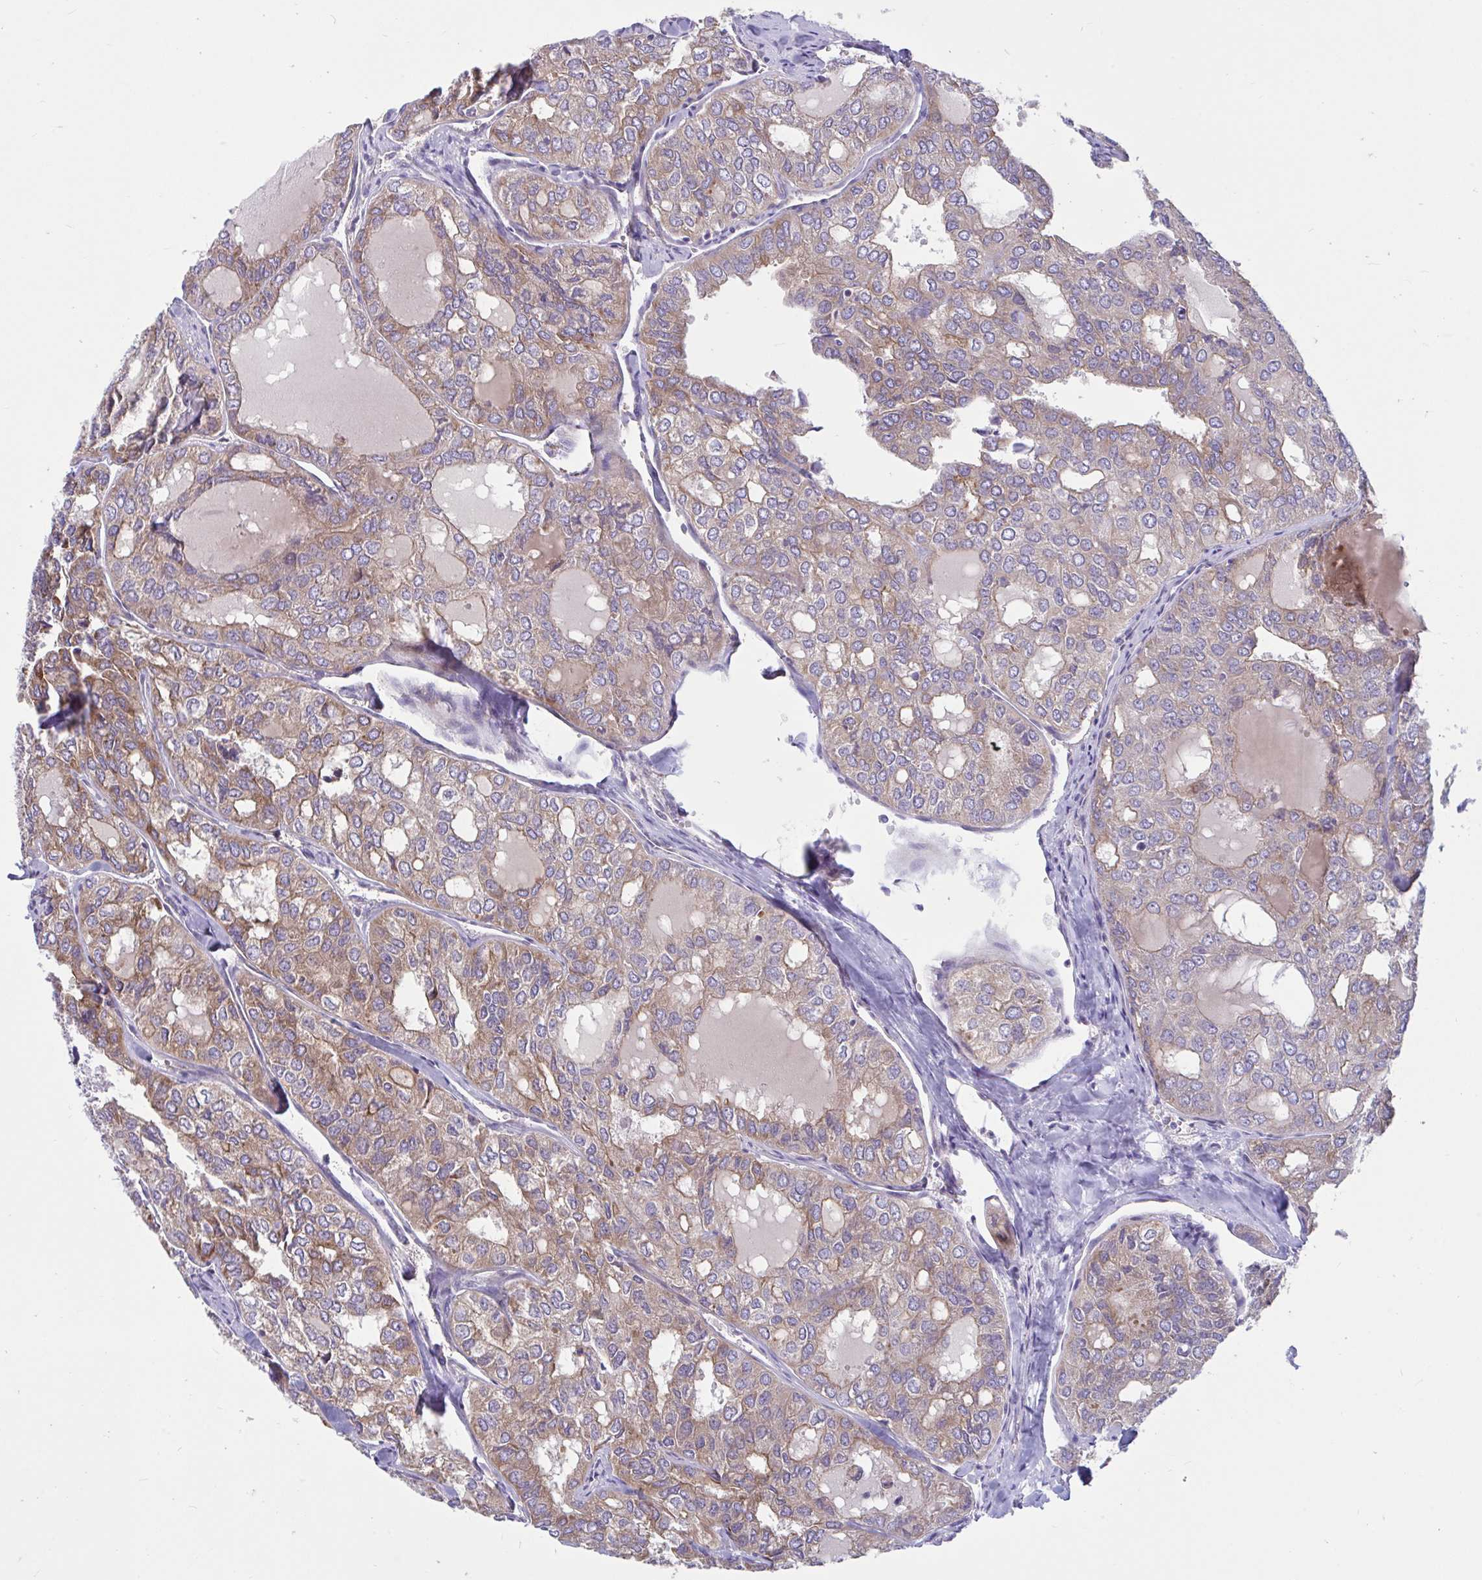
{"staining": {"intensity": "moderate", "quantity": "25%-75%", "location": "cytoplasmic/membranous"}, "tissue": "thyroid cancer", "cell_type": "Tumor cells", "image_type": "cancer", "snomed": [{"axis": "morphology", "description": "Follicular adenoma carcinoma, NOS"}, {"axis": "topography", "description": "Thyroid gland"}], "caption": "Immunohistochemistry (DAB) staining of human follicular adenoma carcinoma (thyroid) demonstrates moderate cytoplasmic/membranous protein staining in approximately 25%-75% of tumor cells.", "gene": "WBP1", "patient": {"sex": "male", "age": 75}}